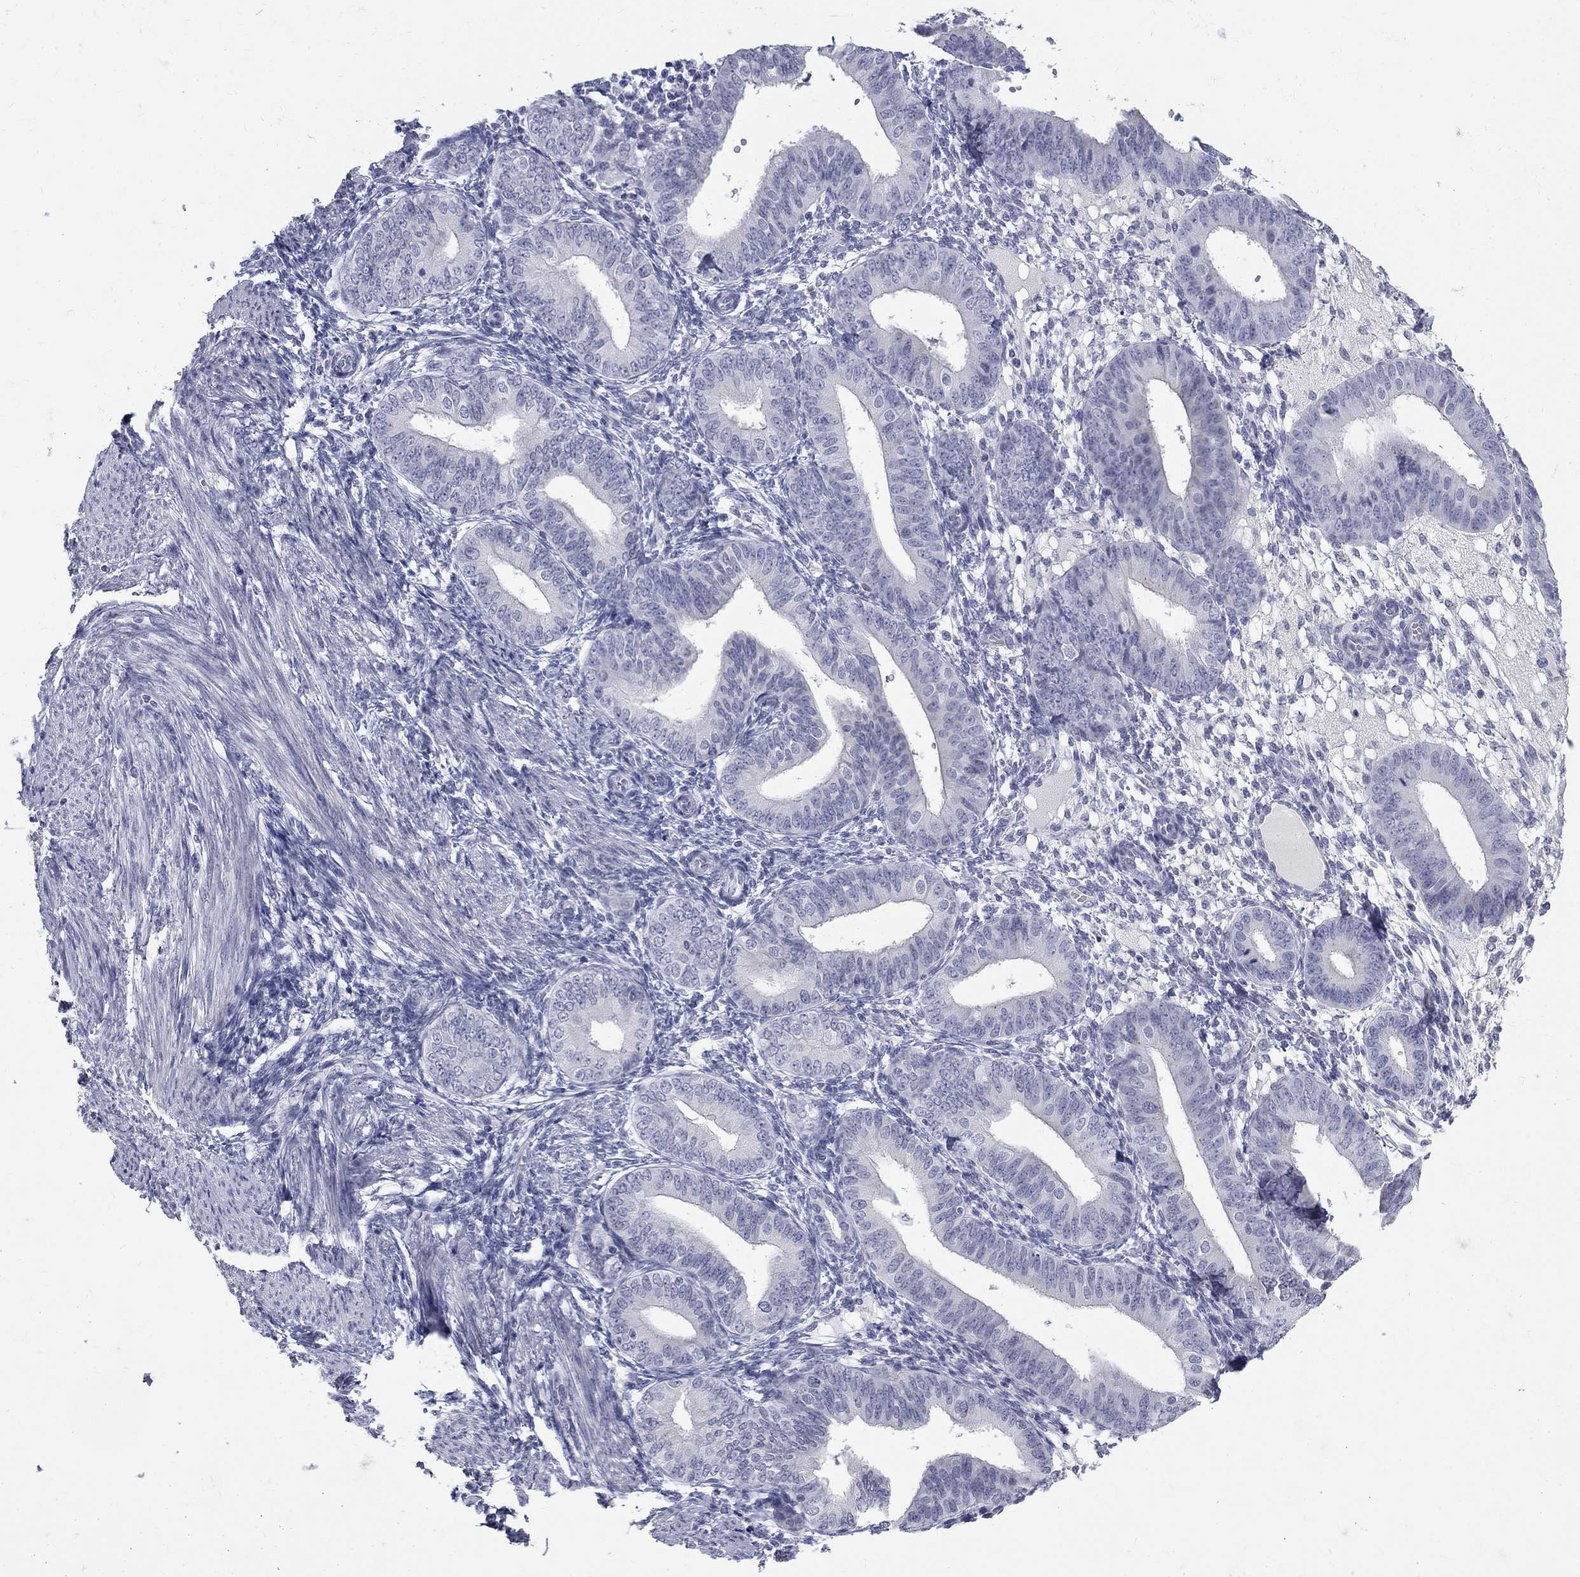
{"staining": {"intensity": "negative", "quantity": "none", "location": "none"}, "tissue": "endometrium", "cell_type": "Cells in endometrial stroma", "image_type": "normal", "snomed": [{"axis": "morphology", "description": "Normal tissue, NOS"}, {"axis": "topography", "description": "Endometrium"}], "caption": "This image is of unremarkable endometrium stained with immunohistochemistry (IHC) to label a protein in brown with the nuclei are counter-stained blue. There is no staining in cells in endometrial stroma.", "gene": "CTNND2", "patient": {"sex": "female", "age": 39}}